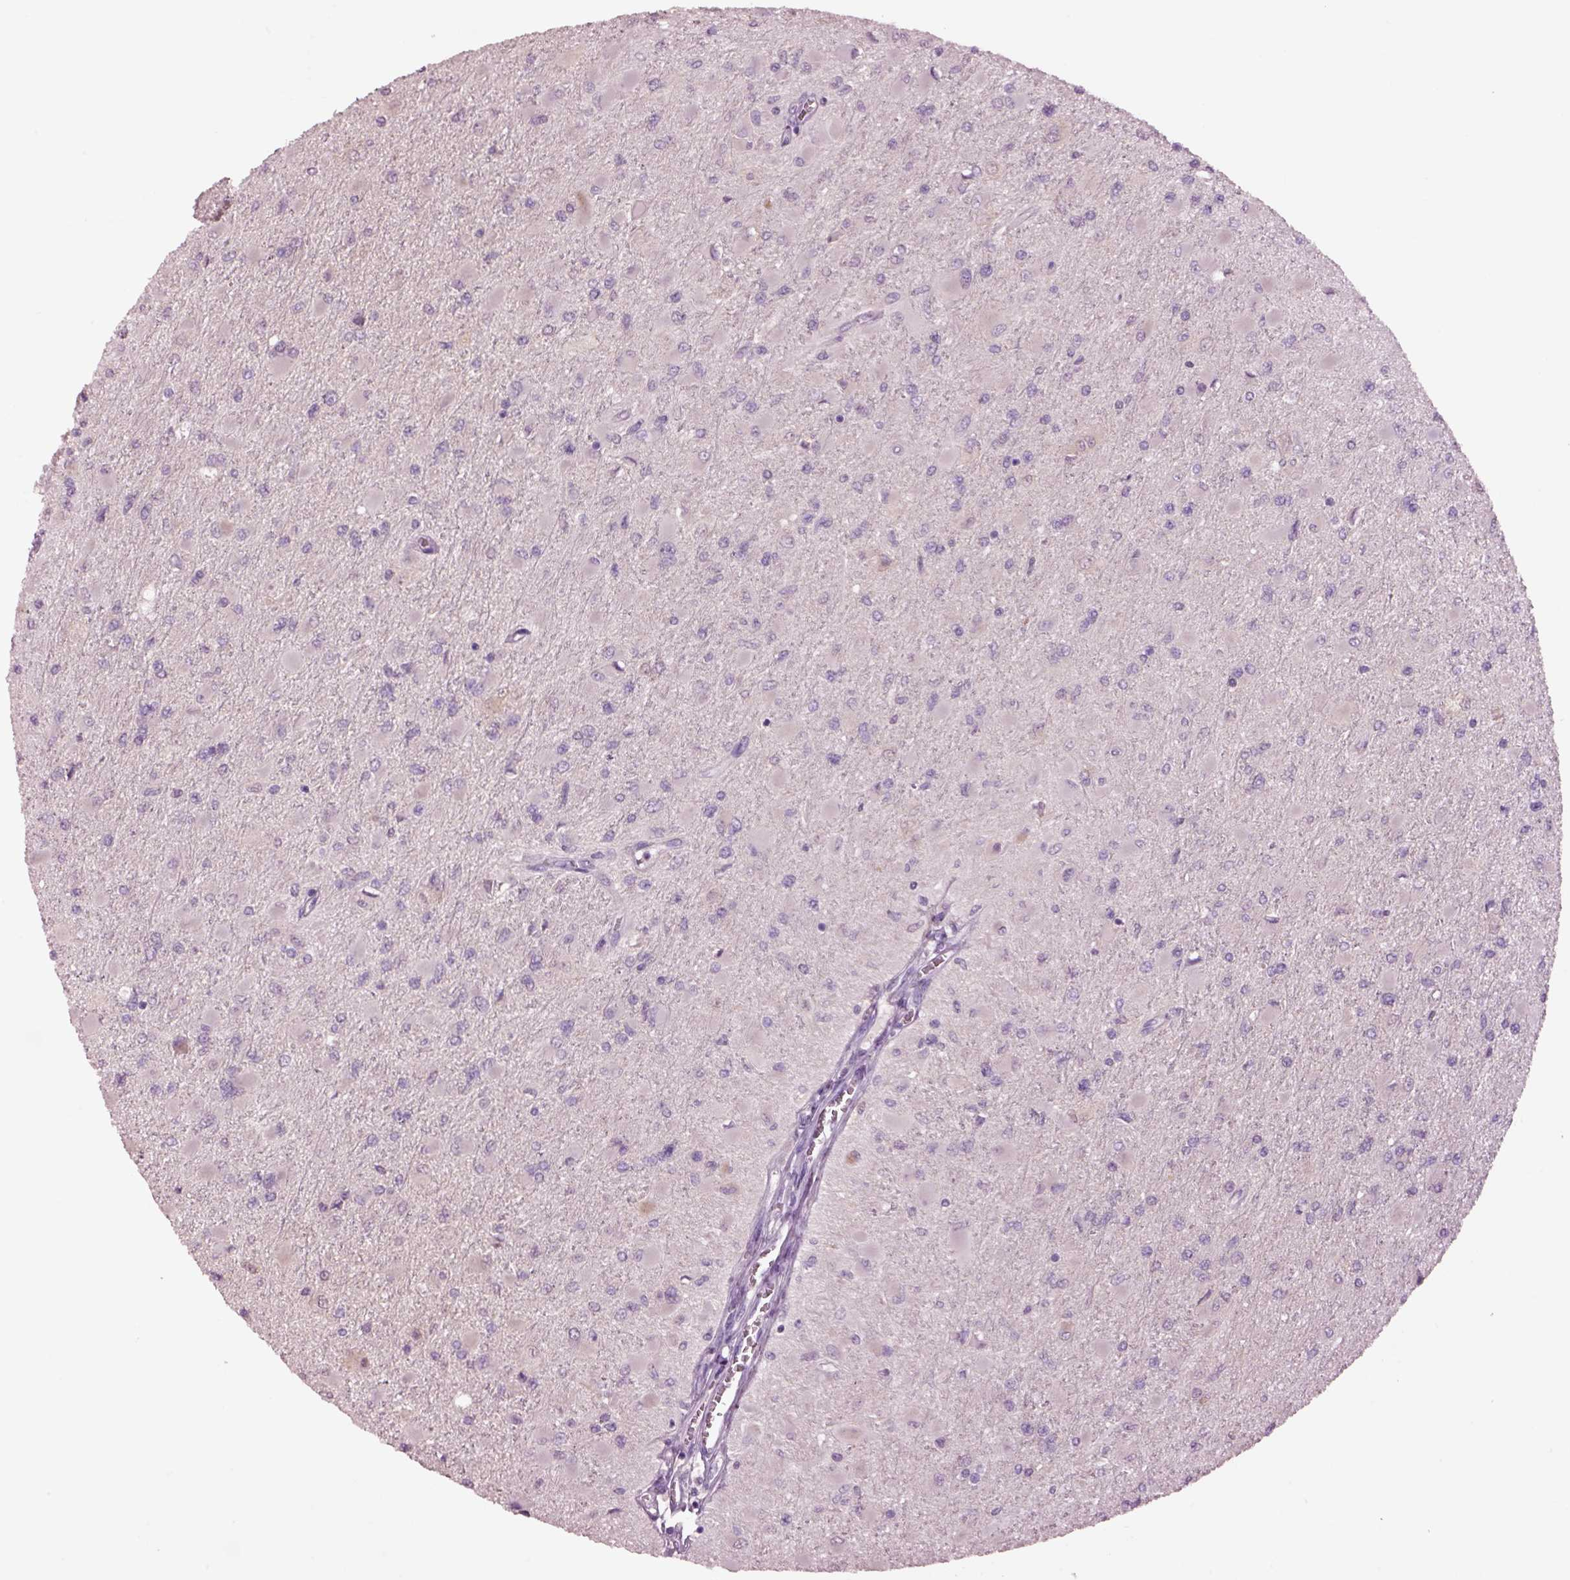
{"staining": {"intensity": "negative", "quantity": "none", "location": "none"}, "tissue": "glioma", "cell_type": "Tumor cells", "image_type": "cancer", "snomed": [{"axis": "morphology", "description": "Glioma, malignant, High grade"}, {"axis": "topography", "description": "Cerebral cortex"}], "caption": "An immunohistochemistry (IHC) histopathology image of glioma is shown. There is no staining in tumor cells of glioma. (DAB immunohistochemistry (IHC) with hematoxylin counter stain).", "gene": "CLPSL1", "patient": {"sex": "female", "age": 36}}